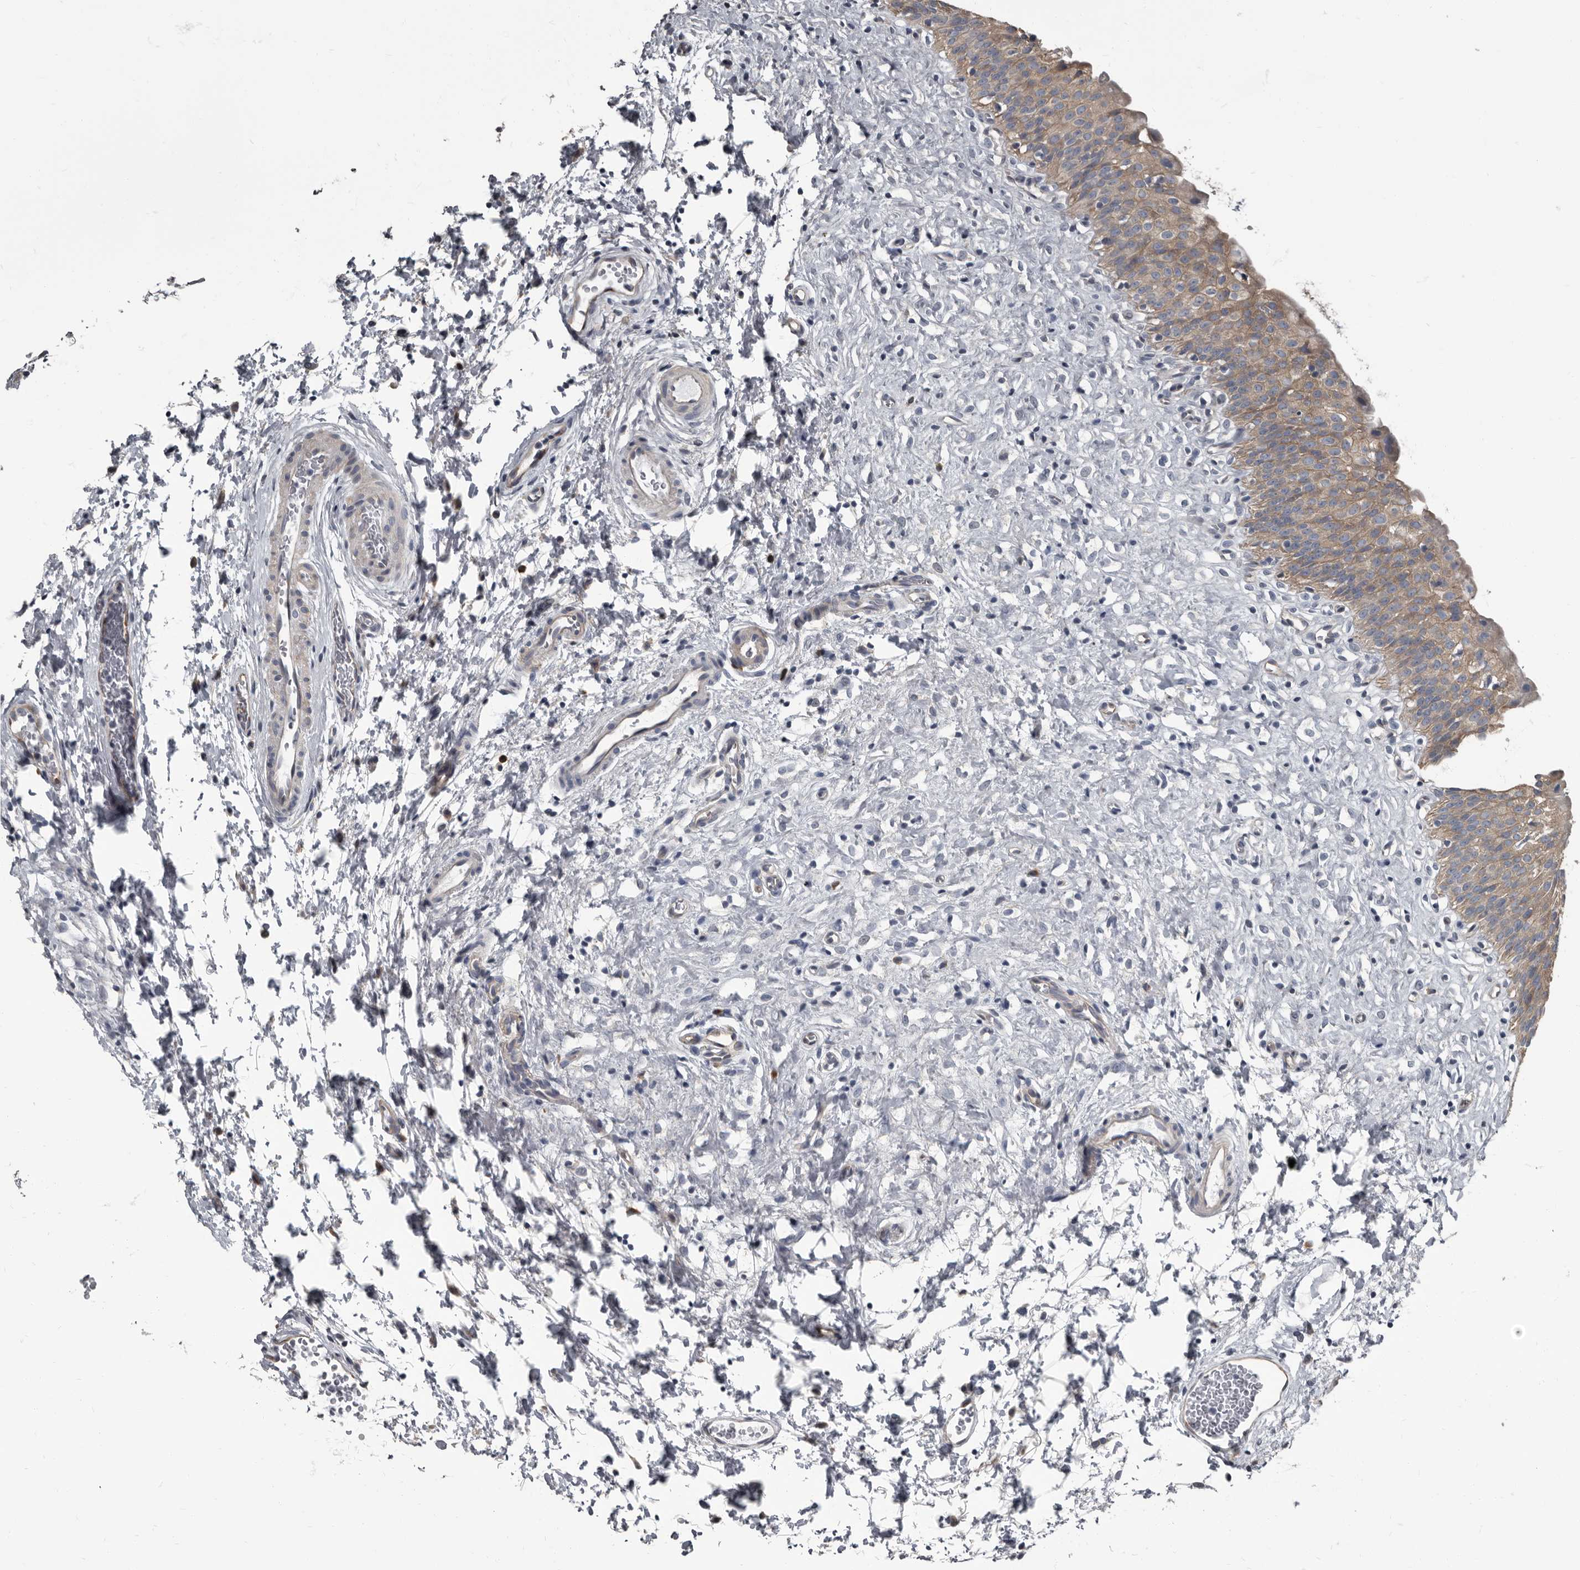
{"staining": {"intensity": "moderate", "quantity": ">75%", "location": "cytoplasmic/membranous"}, "tissue": "urinary bladder", "cell_type": "Urothelial cells", "image_type": "normal", "snomed": [{"axis": "morphology", "description": "Normal tissue, NOS"}, {"axis": "topography", "description": "Urinary bladder"}], "caption": "IHC (DAB) staining of normal urinary bladder displays moderate cytoplasmic/membranous protein positivity in approximately >75% of urothelial cells.", "gene": "TPD52L1", "patient": {"sex": "male", "age": 51}}